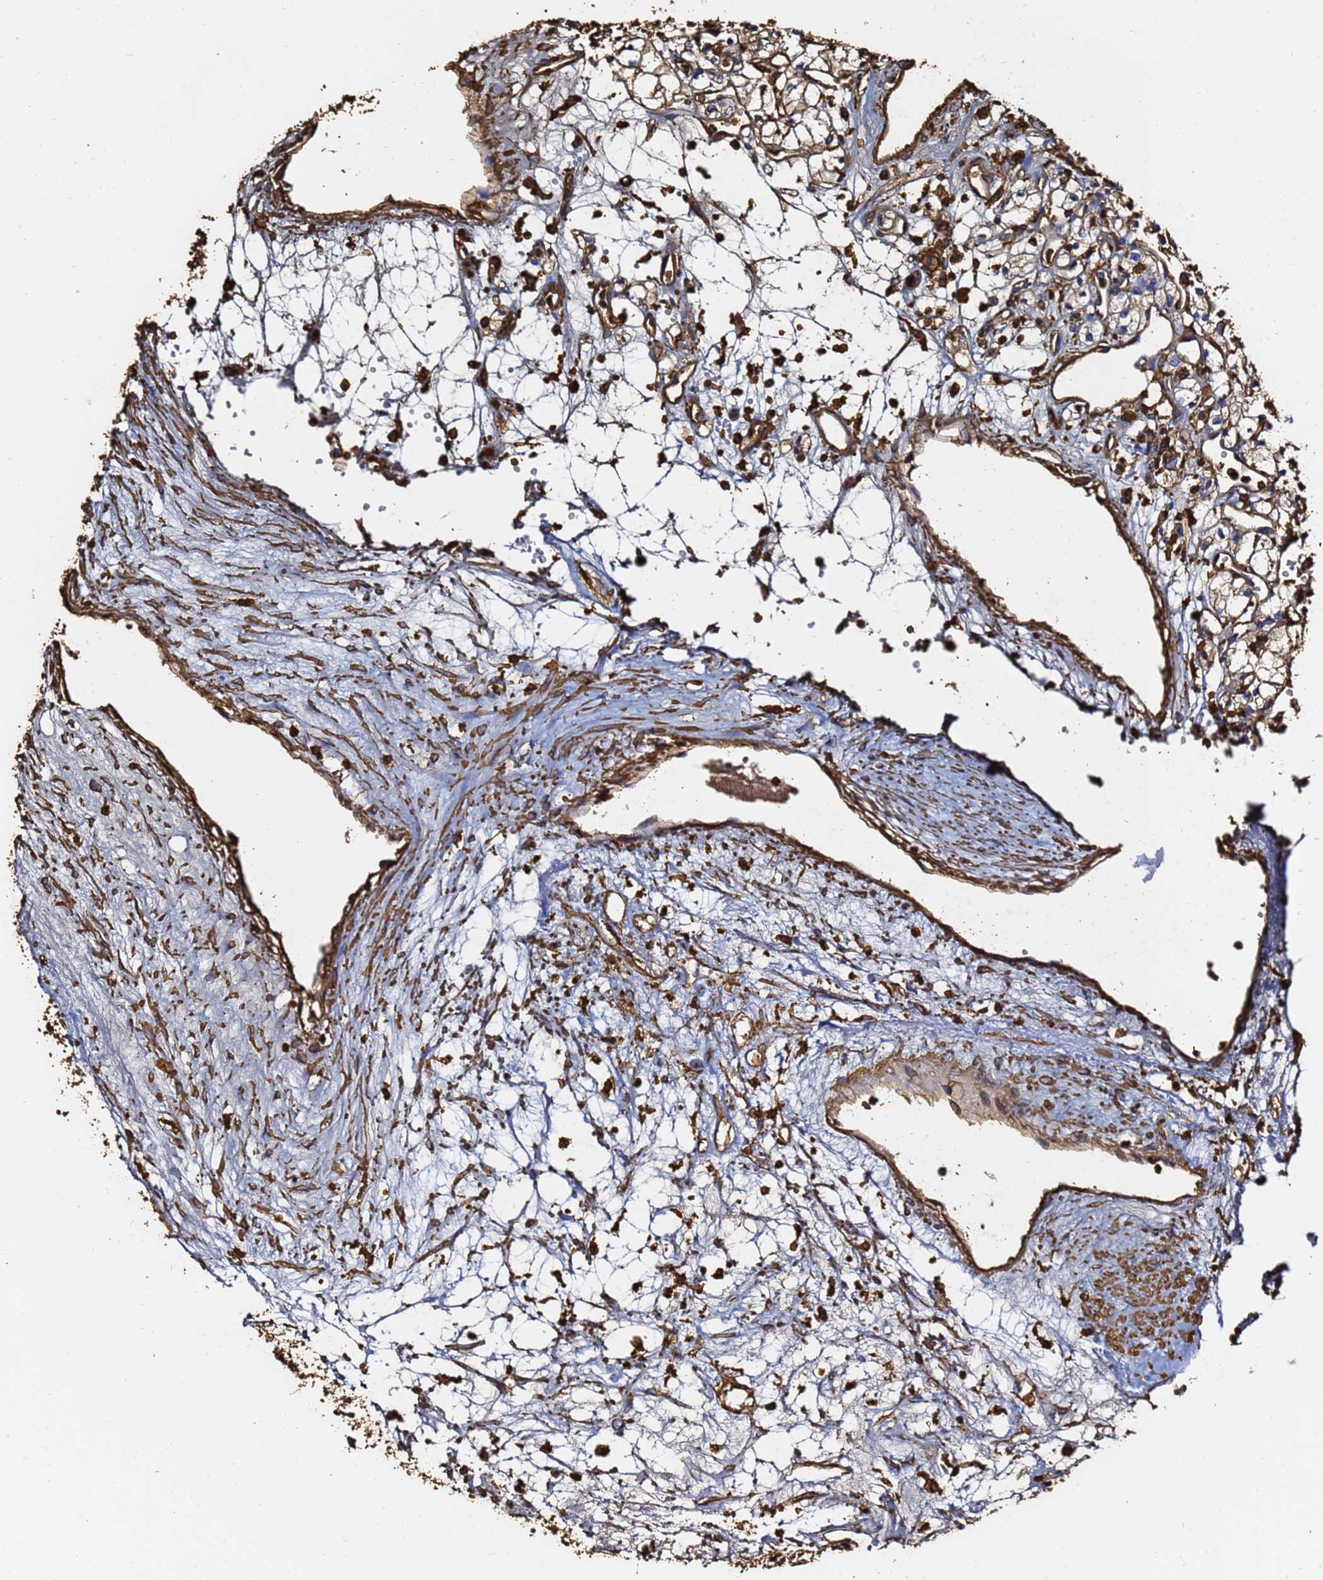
{"staining": {"intensity": "moderate", "quantity": "25%-75%", "location": "cytoplasmic/membranous"}, "tissue": "renal cancer", "cell_type": "Tumor cells", "image_type": "cancer", "snomed": [{"axis": "morphology", "description": "Adenocarcinoma, NOS"}, {"axis": "topography", "description": "Kidney"}], "caption": "Adenocarcinoma (renal) stained with DAB immunohistochemistry (IHC) reveals medium levels of moderate cytoplasmic/membranous positivity in approximately 25%-75% of tumor cells.", "gene": "ACTB", "patient": {"sex": "male", "age": 59}}